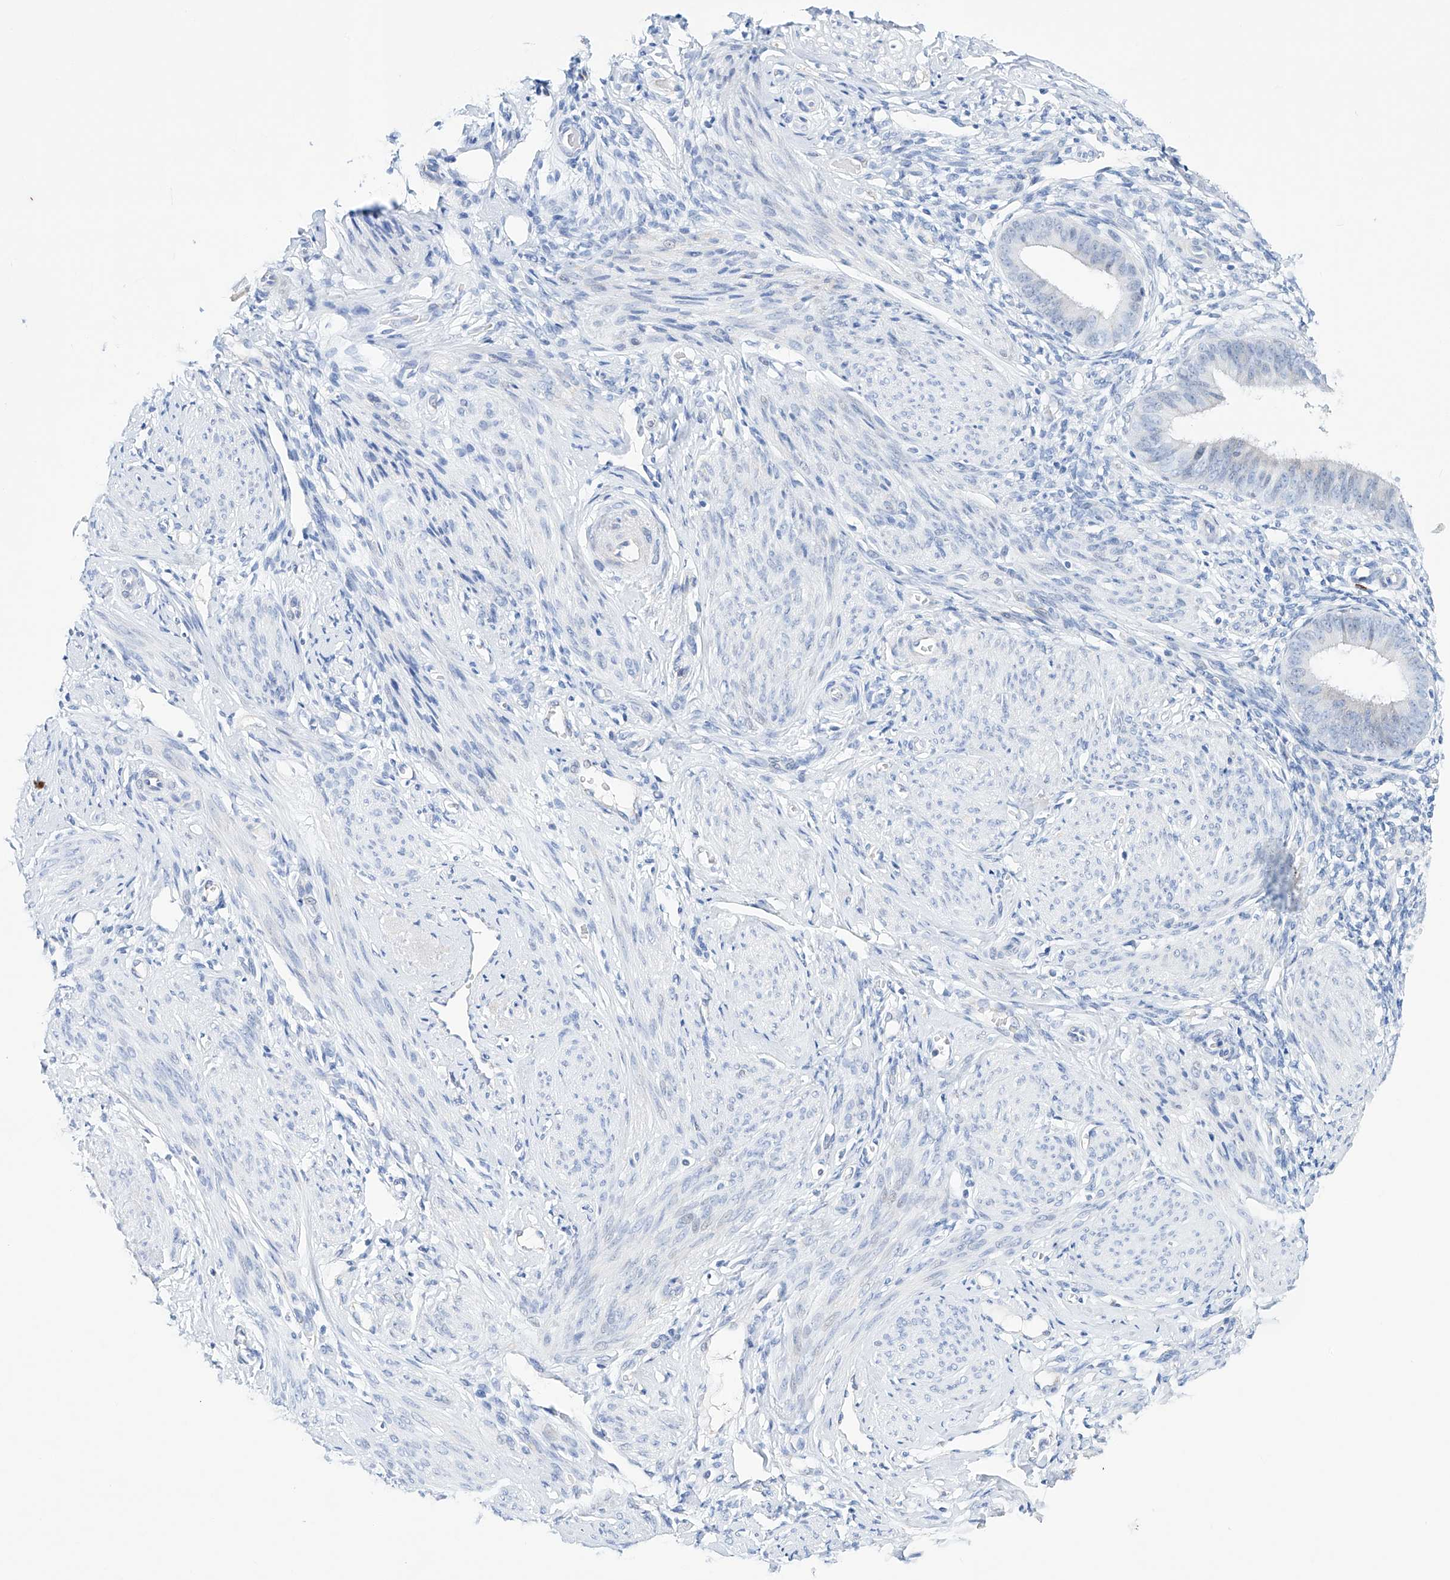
{"staining": {"intensity": "negative", "quantity": "none", "location": "none"}, "tissue": "endometrium", "cell_type": "Cells in endometrial stroma", "image_type": "normal", "snomed": [{"axis": "morphology", "description": "Normal tissue, NOS"}, {"axis": "topography", "description": "Uterus"}, {"axis": "topography", "description": "Endometrium"}], "caption": "Immunohistochemical staining of normal endometrium displays no significant expression in cells in endometrial stroma. (DAB IHC with hematoxylin counter stain).", "gene": "ETV7", "patient": {"sex": "female", "age": 48}}